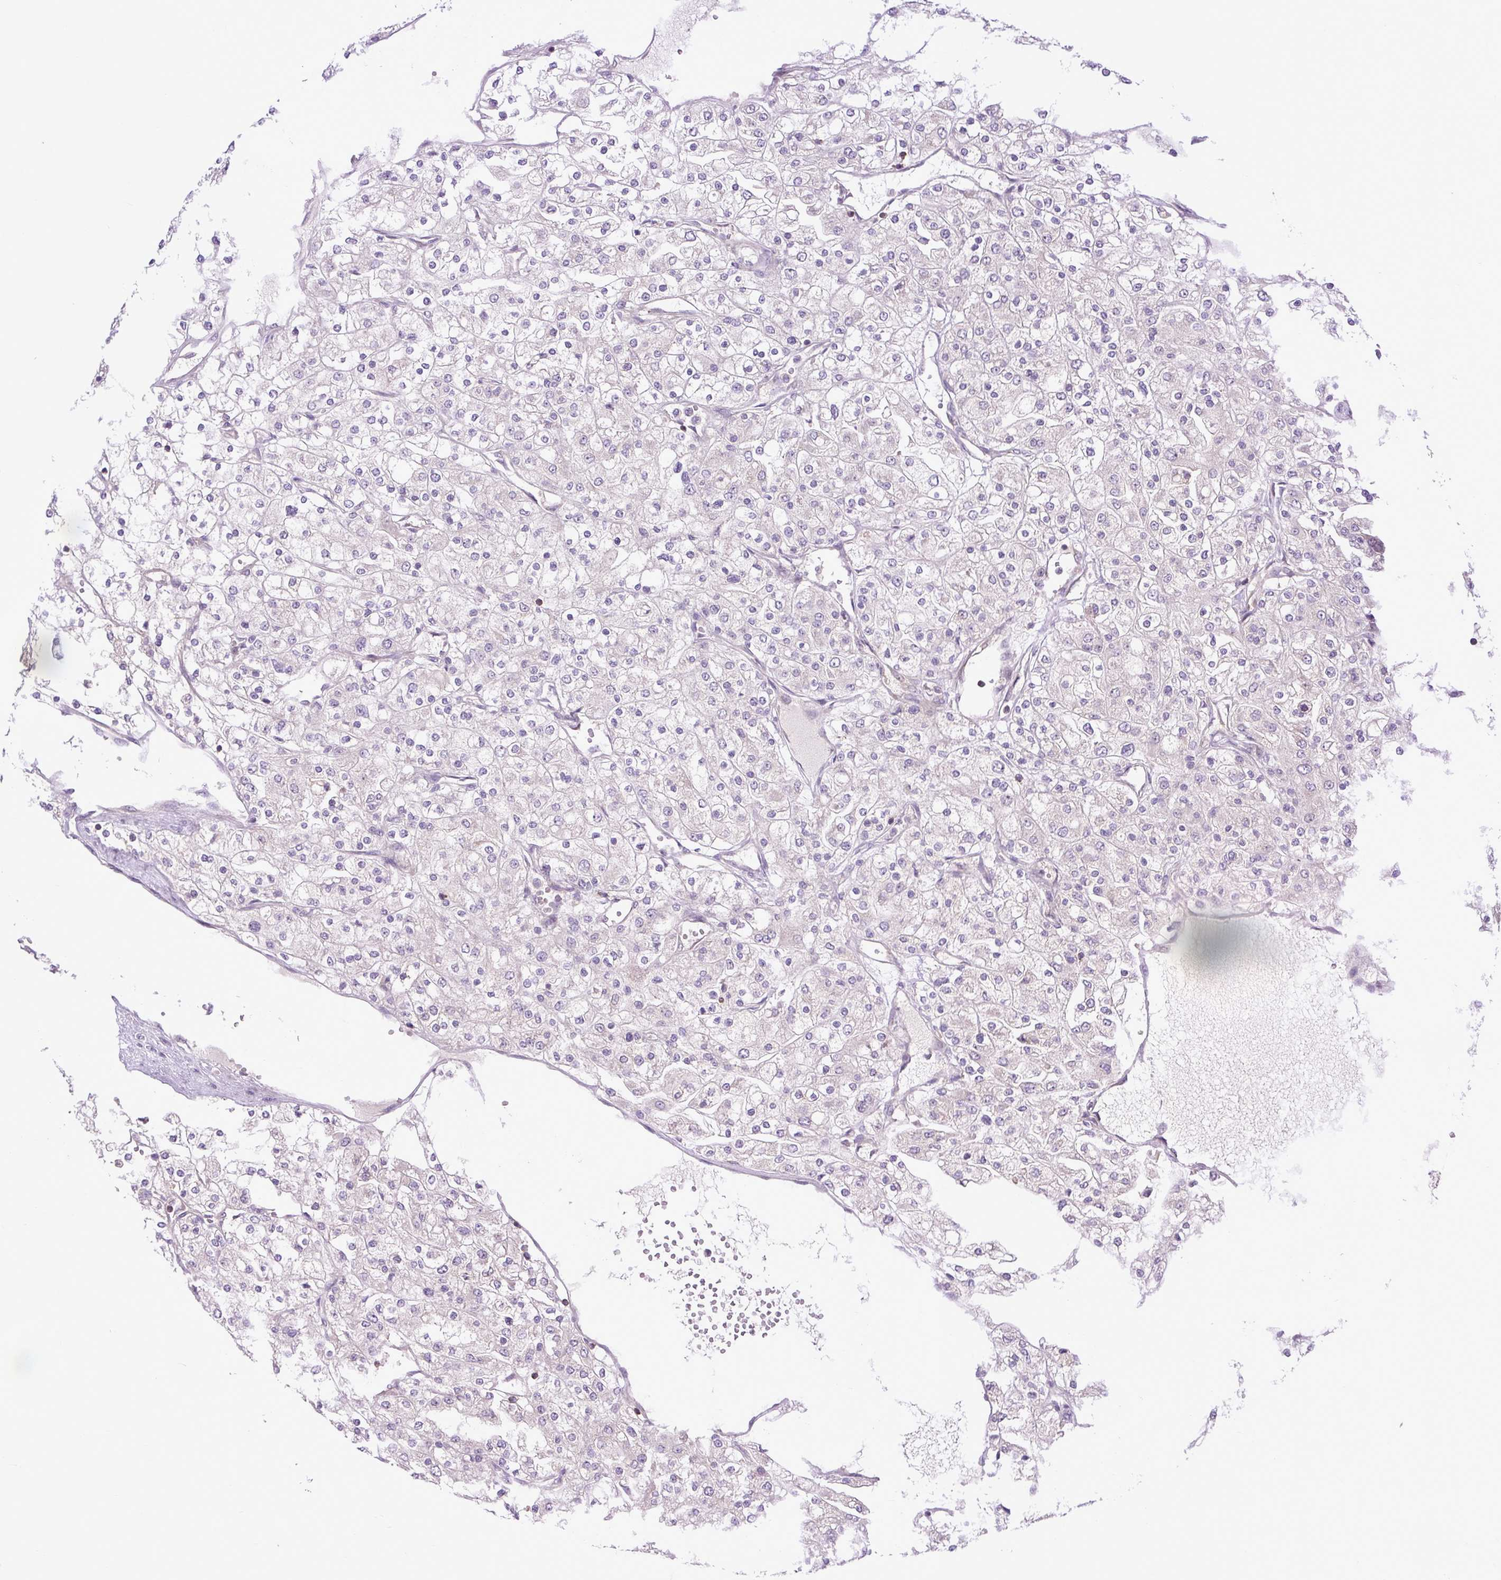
{"staining": {"intensity": "negative", "quantity": "none", "location": "none"}, "tissue": "renal cancer", "cell_type": "Tumor cells", "image_type": "cancer", "snomed": [{"axis": "morphology", "description": "Adenocarcinoma, NOS"}, {"axis": "topography", "description": "Kidney"}], "caption": "Immunohistochemistry of renal cancer (adenocarcinoma) demonstrates no staining in tumor cells.", "gene": "PLCG1", "patient": {"sex": "male", "age": 80}}